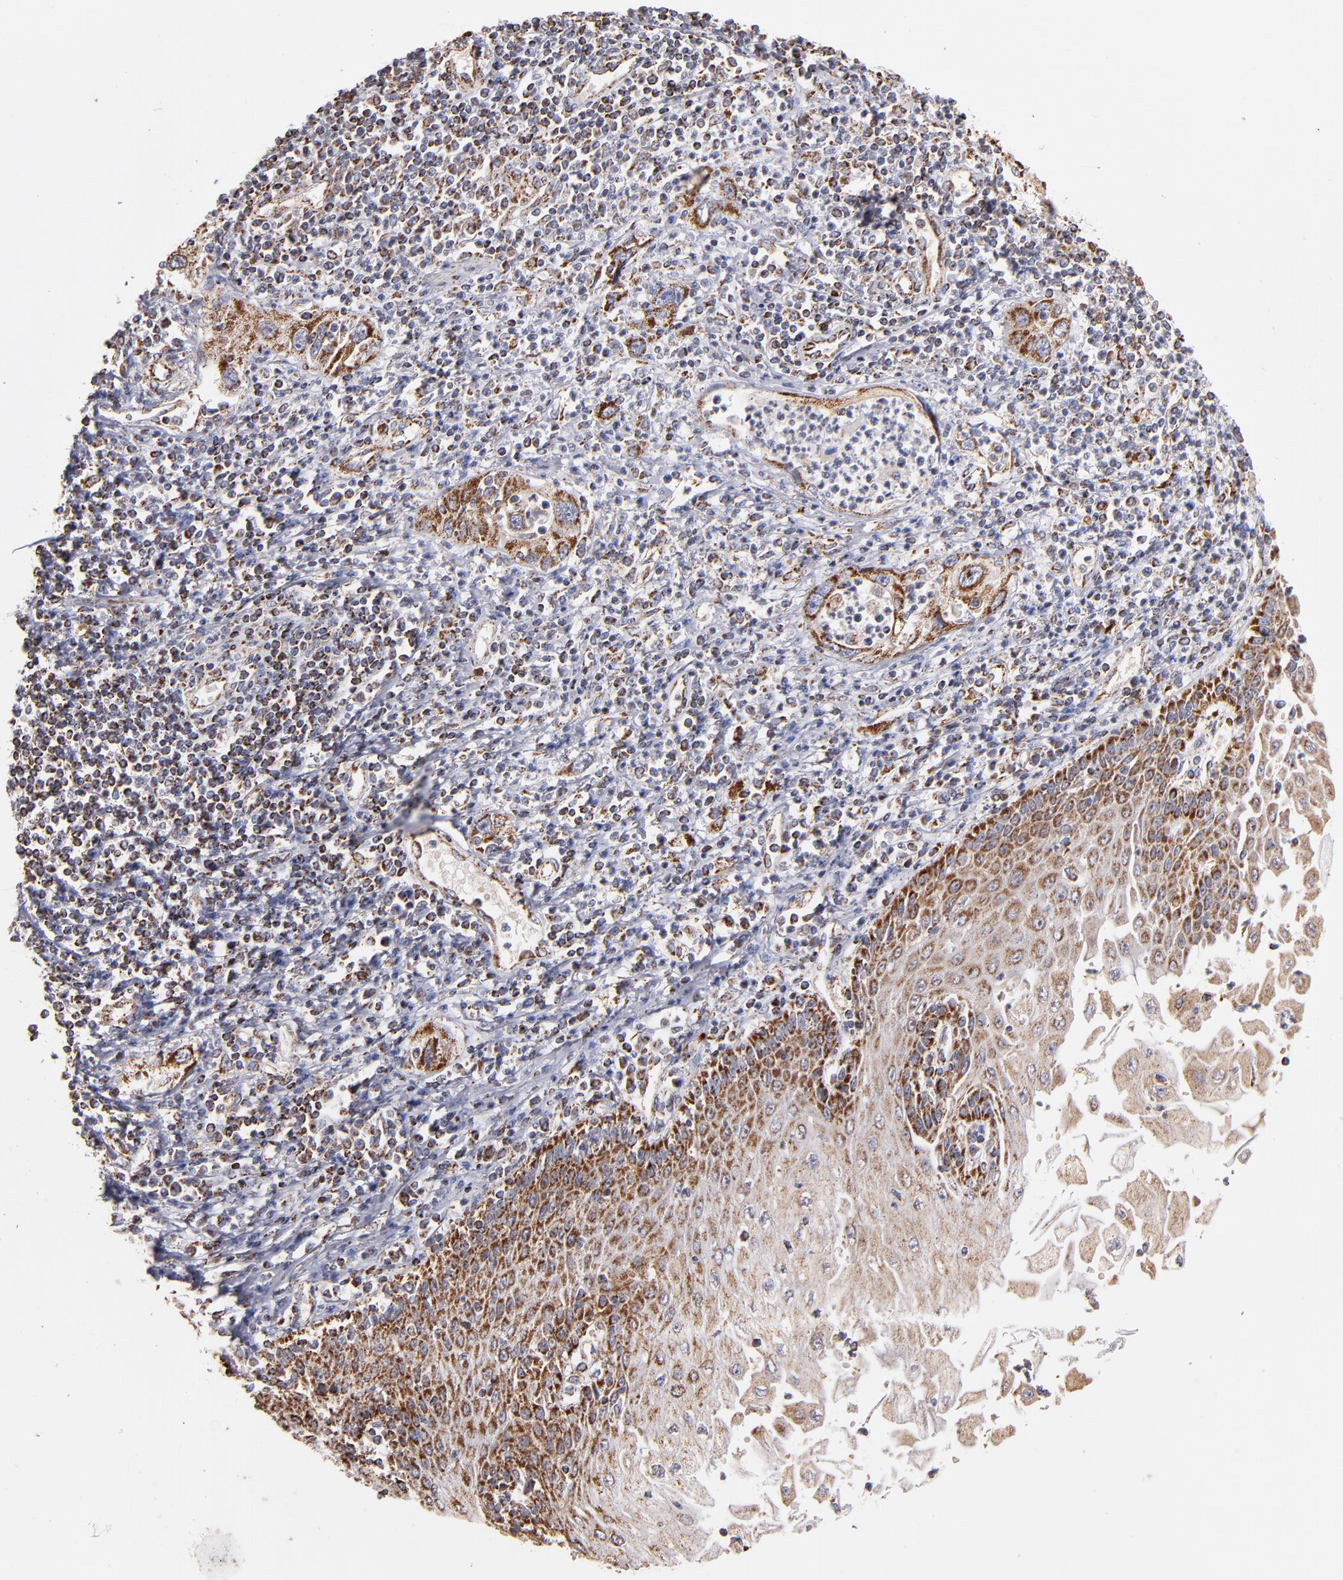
{"staining": {"intensity": "moderate", "quantity": "25%-75%", "location": "cytoplasmic/membranous"}, "tissue": "esophagus", "cell_type": "Squamous epithelial cells", "image_type": "normal", "snomed": [{"axis": "morphology", "description": "Normal tissue, NOS"}, {"axis": "topography", "description": "Esophagus"}], "caption": "Immunohistochemical staining of benign esophagus displays moderate cytoplasmic/membranous protein positivity in approximately 25%-75% of squamous epithelial cells.", "gene": "DLST", "patient": {"sex": "male", "age": 65}}